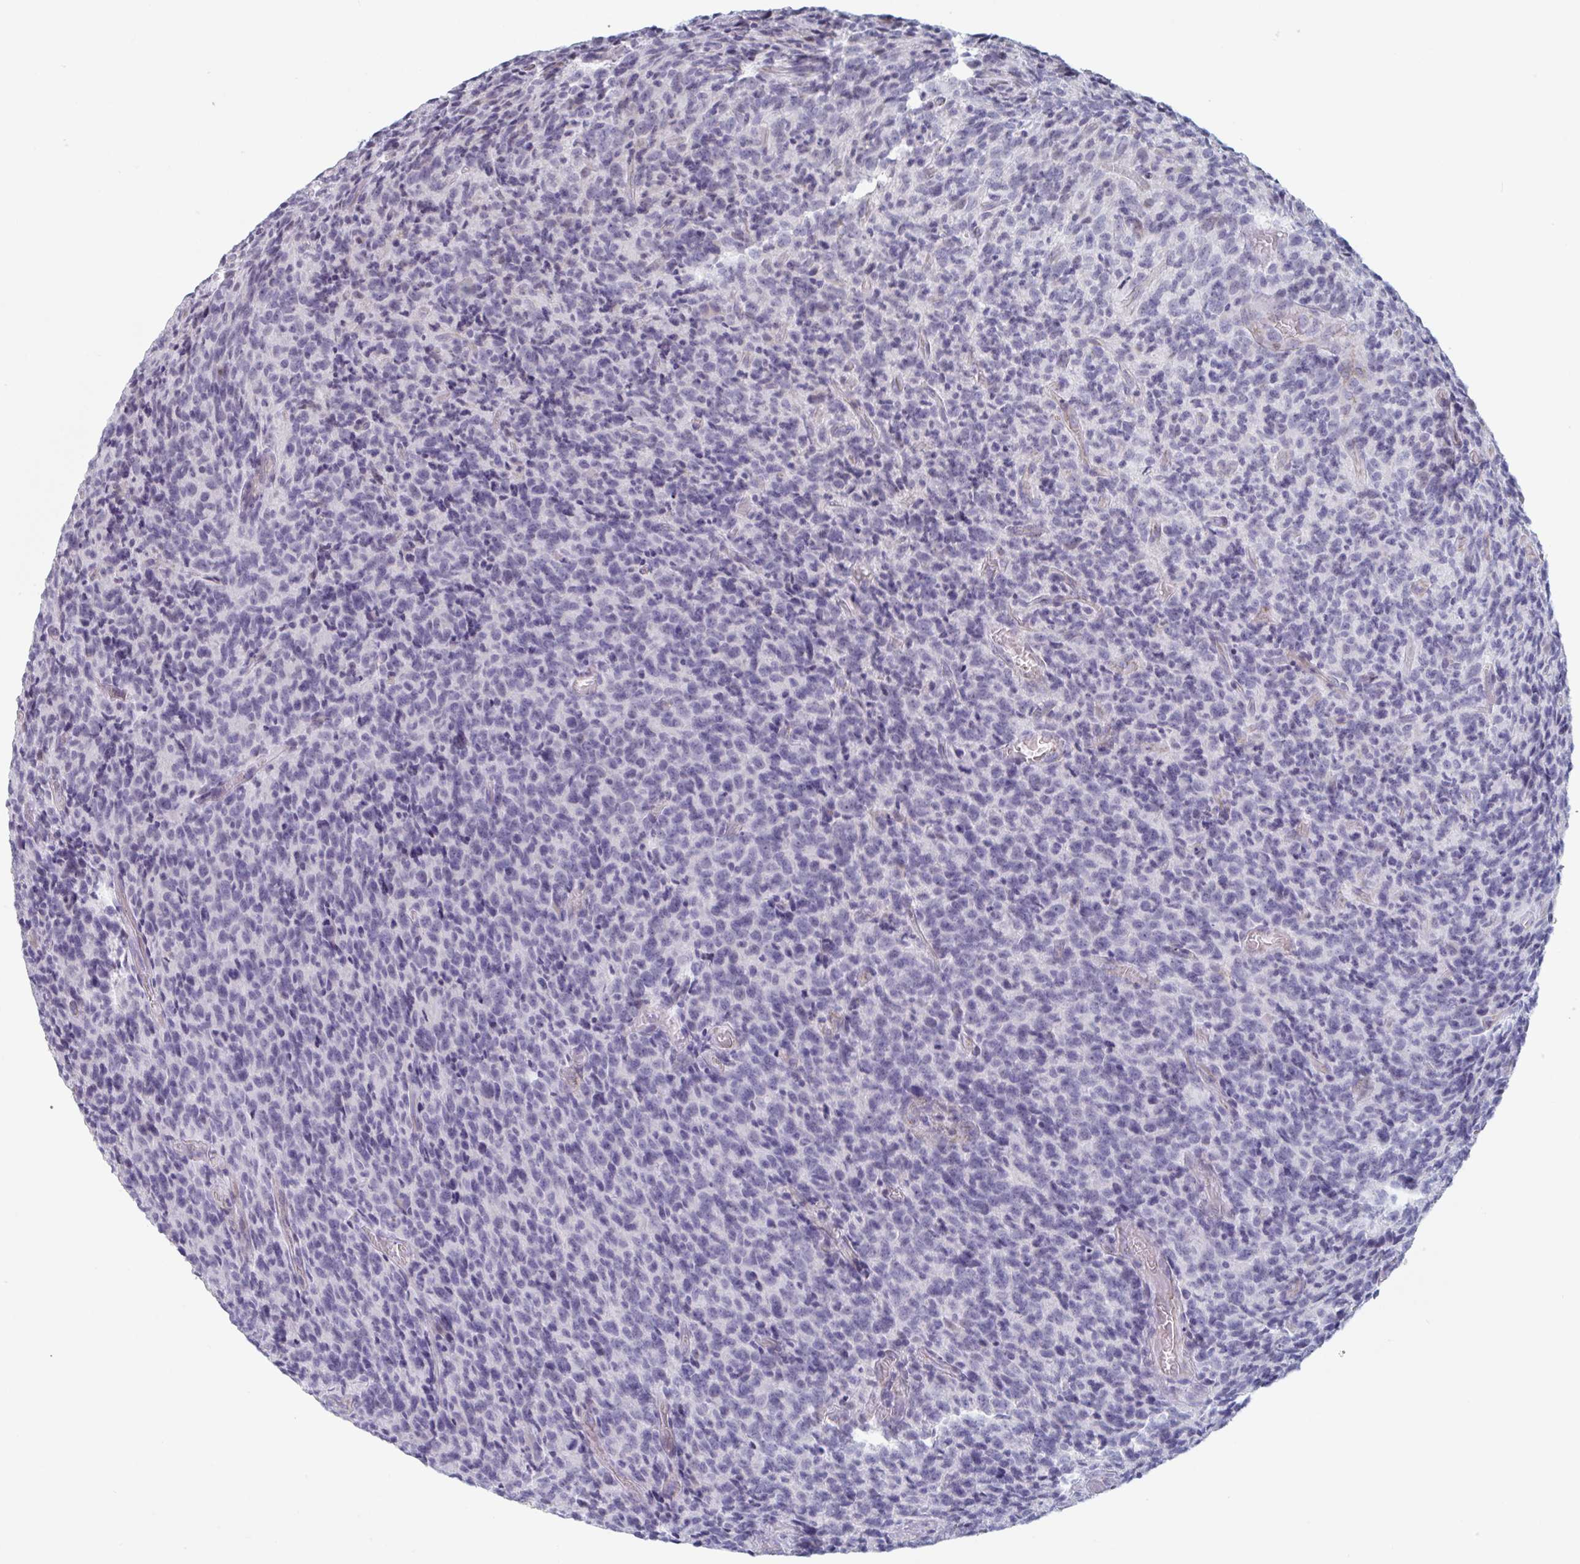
{"staining": {"intensity": "negative", "quantity": "none", "location": "none"}, "tissue": "glioma", "cell_type": "Tumor cells", "image_type": "cancer", "snomed": [{"axis": "morphology", "description": "Glioma, malignant, High grade"}, {"axis": "topography", "description": "Brain"}], "caption": "Immunohistochemical staining of human high-grade glioma (malignant) reveals no significant expression in tumor cells.", "gene": "FOXA1", "patient": {"sex": "male", "age": 76}}